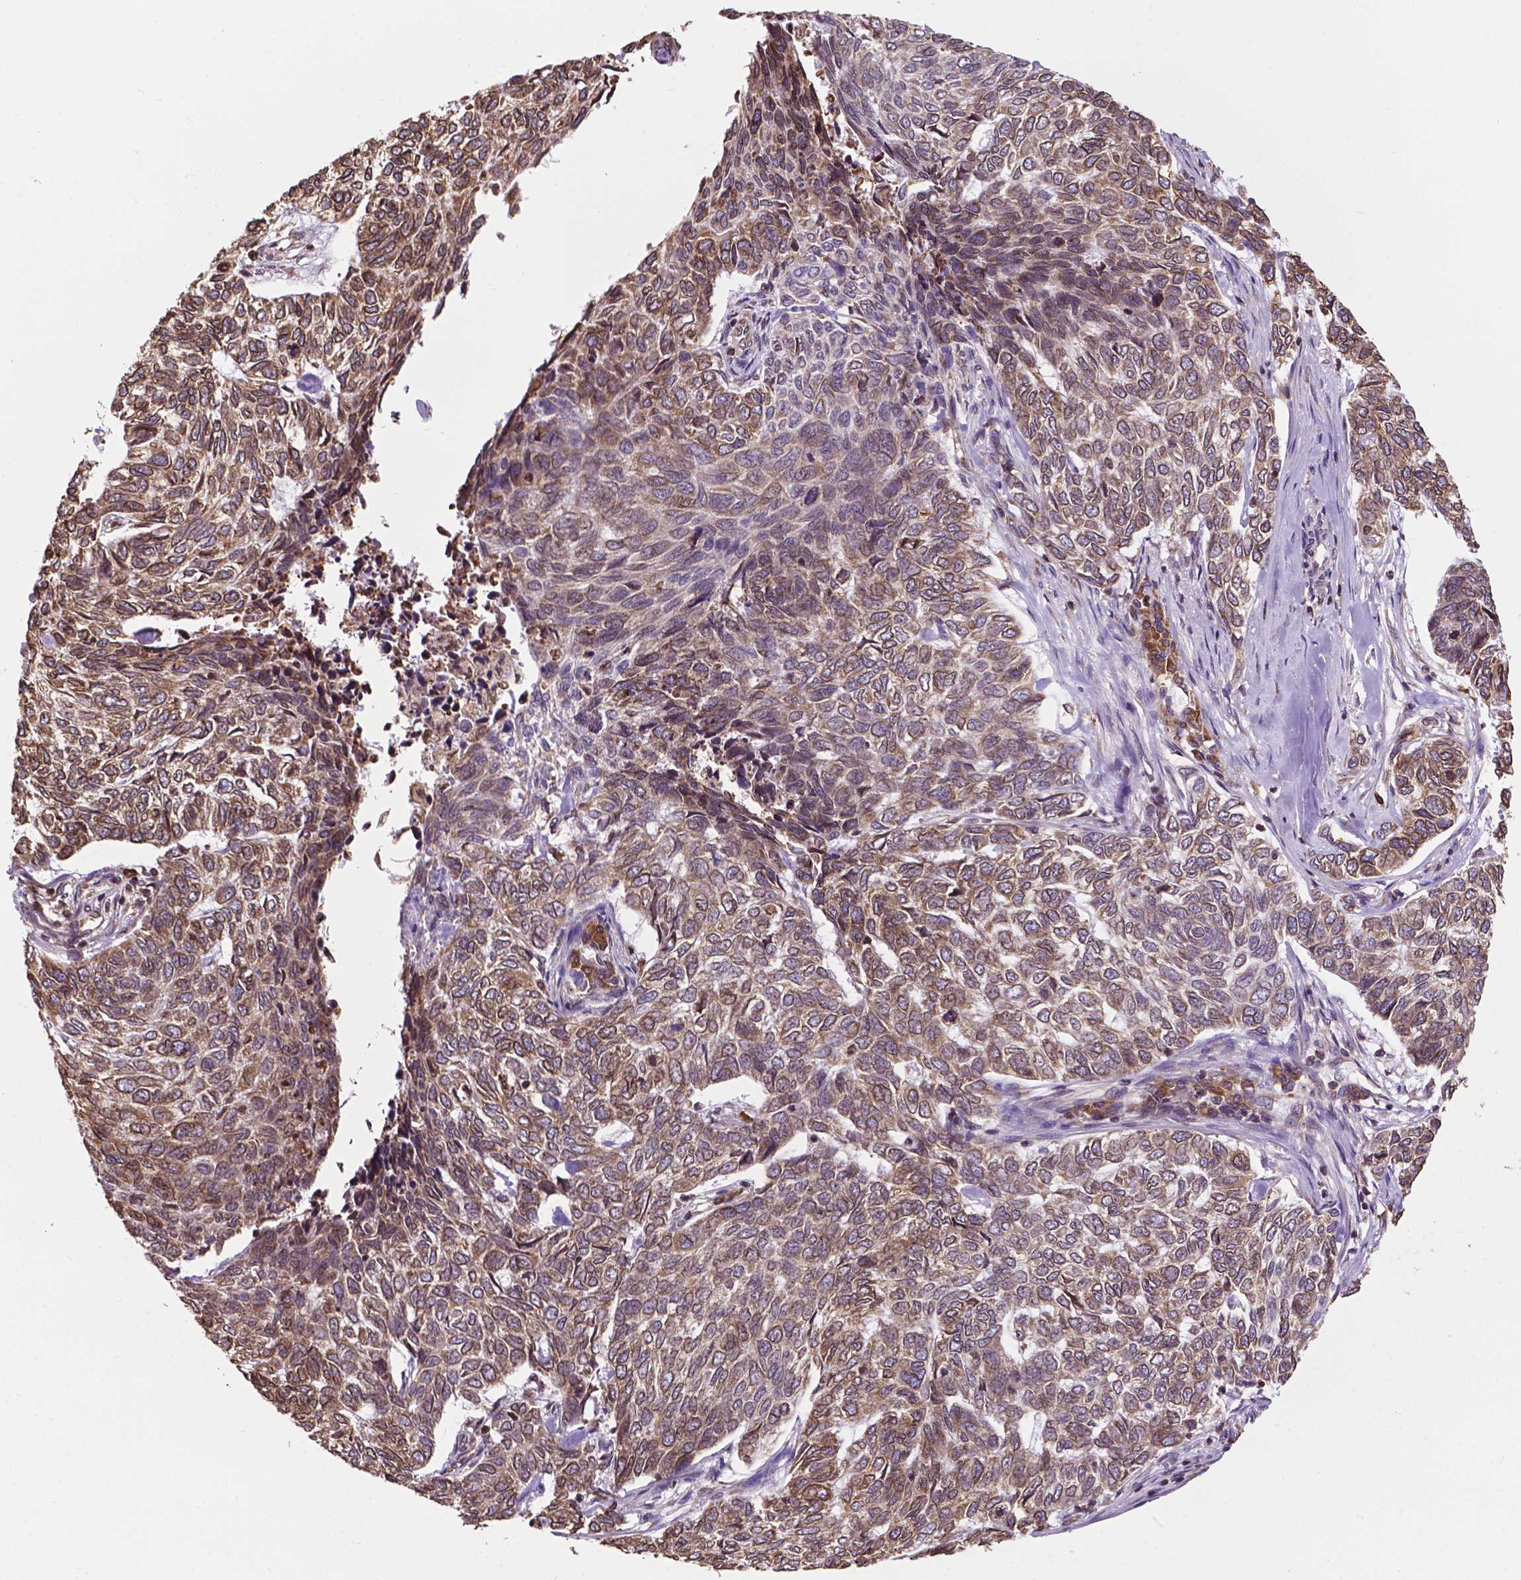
{"staining": {"intensity": "moderate", "quantity": "25%-75%", "location": "cytoplasmic/membranous"}, "tissue": "skin cancer", "cell_type": "Tumor cells", "image_type": "cancer", "snomed": [{"axis": "morphology", "description": "Basal cell carcinoma"}, {"axis": "topography", "description": "Skin"}], "caption": "Skin cancer (basal cell carcinoma) was stained to show a protein in brown. There is medium levels of moderate cytoplasmic/membranous expression in approximately 25%-75% of tumor cells. (DAB IHC, brown staining for protein, blue staining for nuclei).", "gene": "GANAB", "patient": {"sex": "female", "age": 65}}